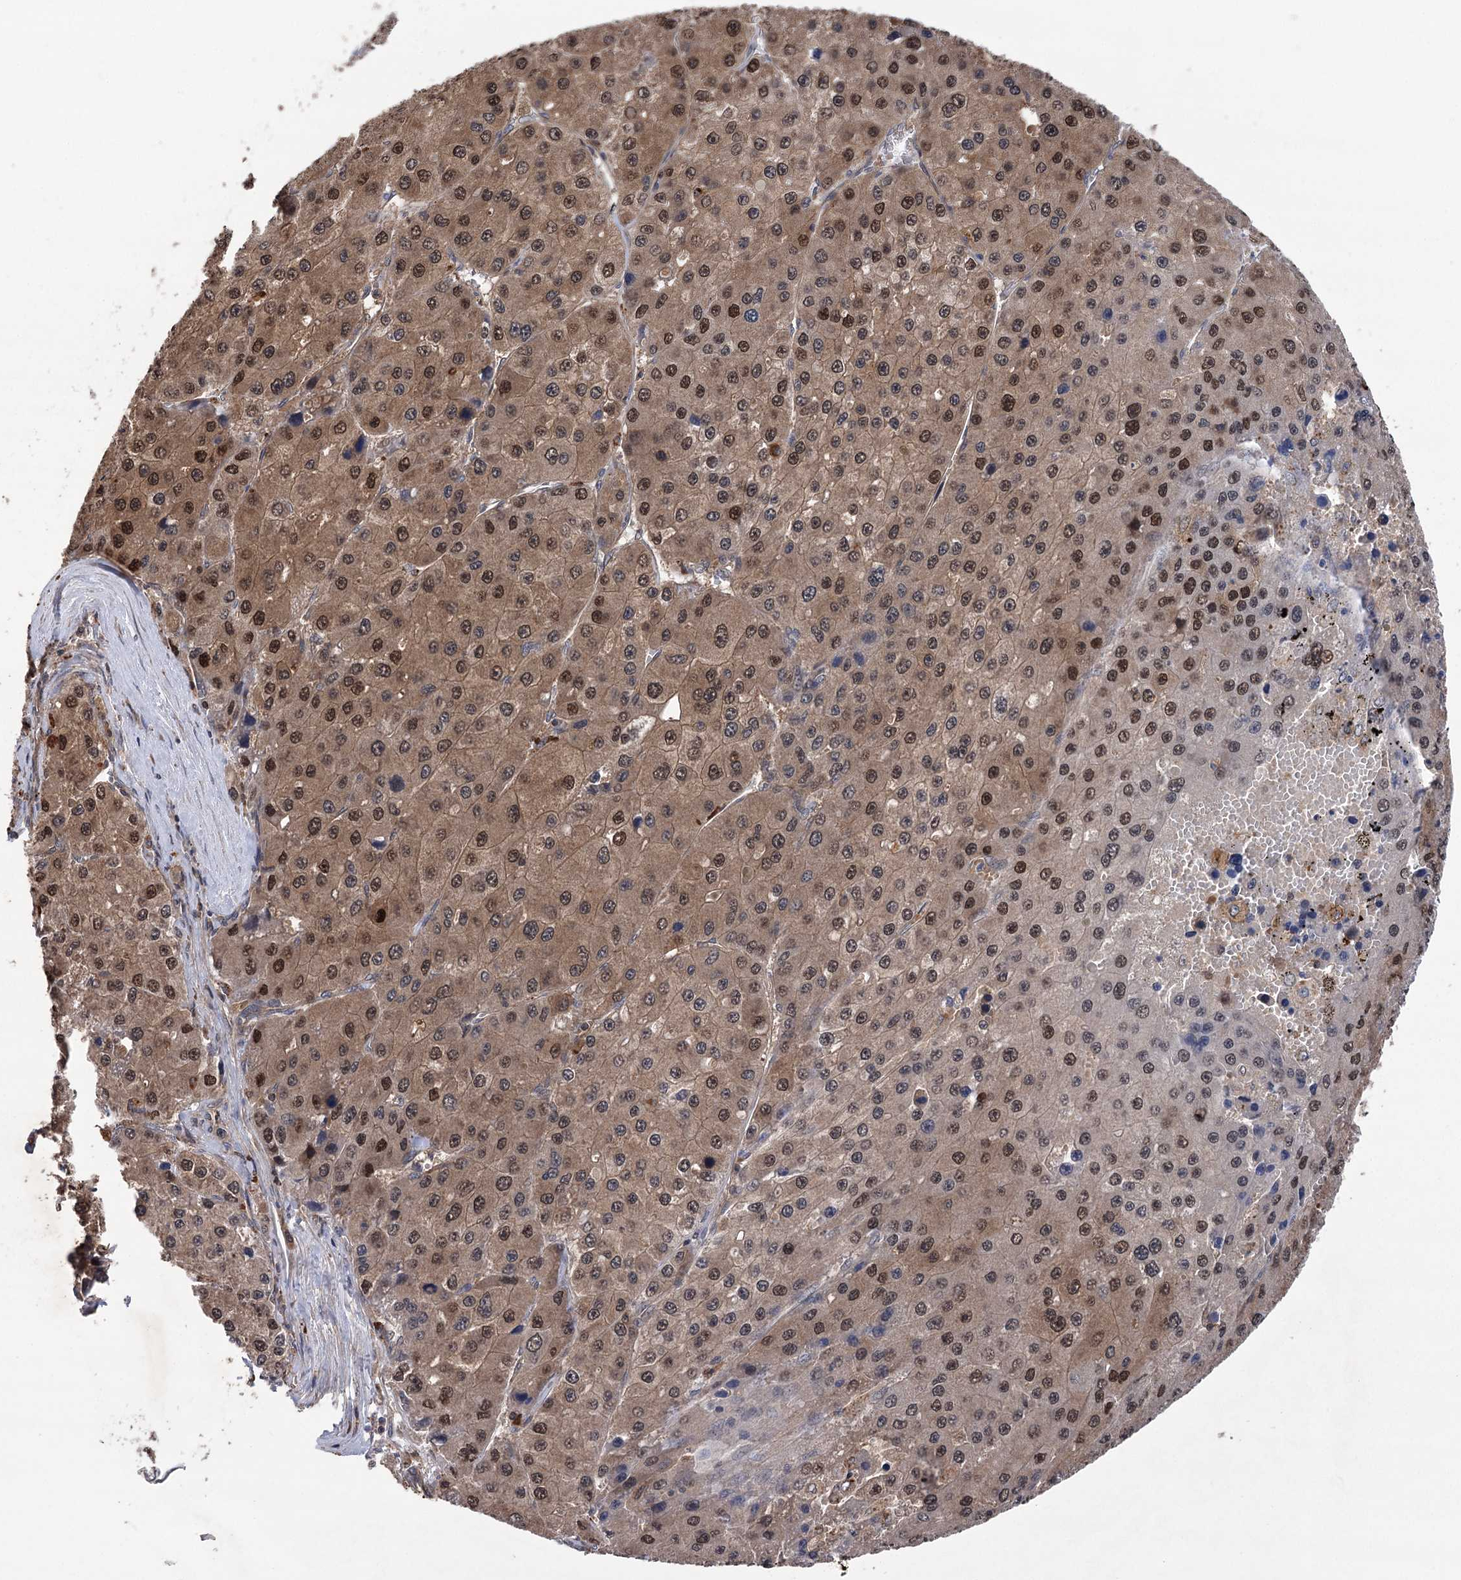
{"staining": {"intensity": "moderate", "quantity": "25%-75%", "location": "cytoplasmic/membranous,nuclear"}, "tissue": "liver cancer", "cell_type": "Tumor cells", "image_type": "cancer", "snomed": [{"axis": "morphology", "description": "Carcinoma, Hepatocellular, NOS"}, {"axis": "topography", "description": "Liver"}], "caption": "Immunohistochemical staining of human liver cancer (hepatocellular carcinoma) shows medium levels of moderate cytoplasmic/membranous and nuclear expression in approximately 25%-75% of tumor cells.", "gene": "DPP3", "patient": {"sex": "female", "age": 73}}